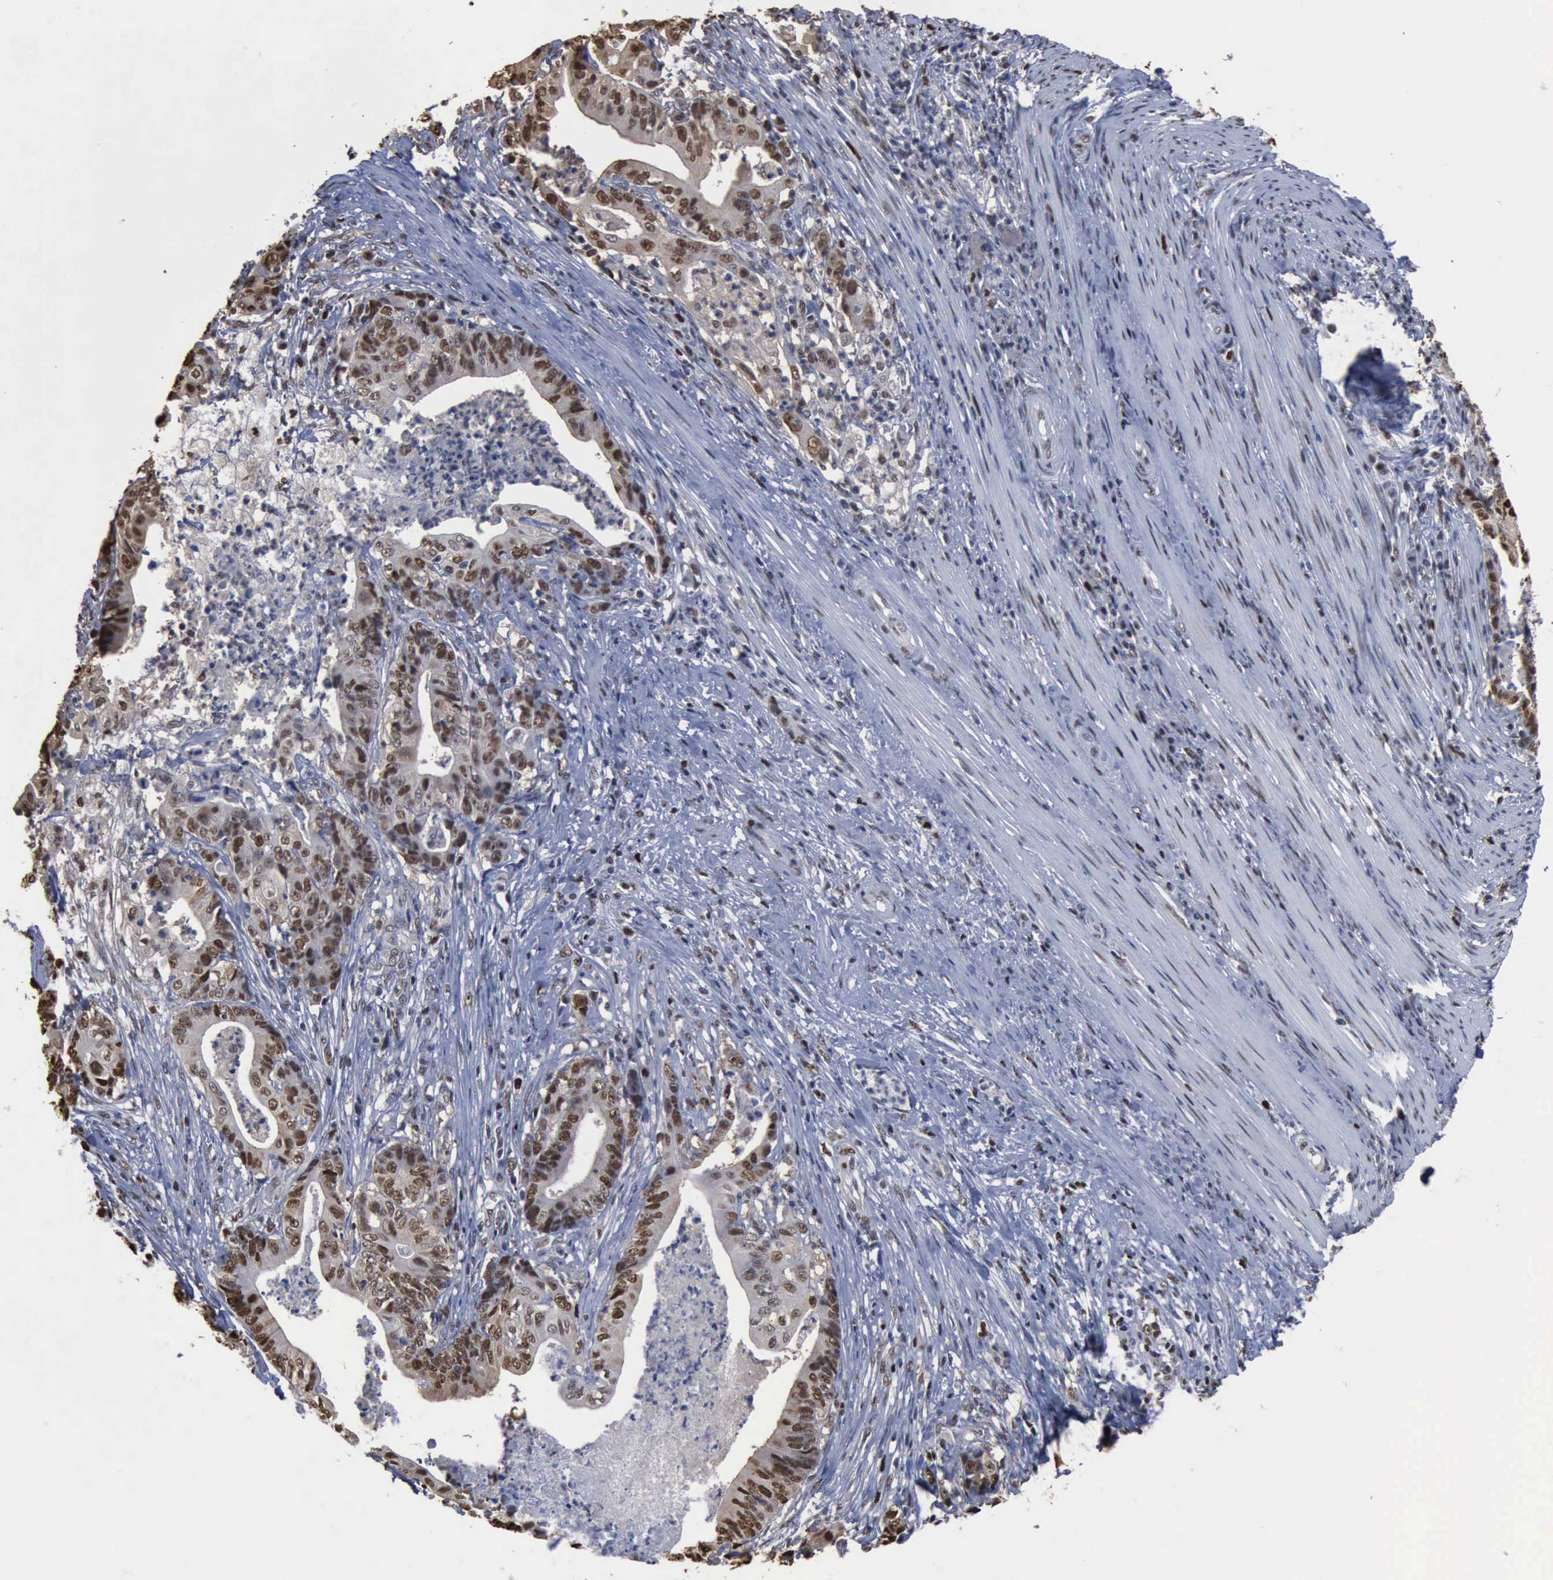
{"staining": {"intensity": "moderate", "quantity": ">75%", "location": "nuclear"}, "tissue": "stomach cancer", "cell_type": "Tumor cells", "image_type": "cancer", "snomed": [{"axis": "morphology", "description": "Adenocarcinoma, NOS"}, {"axis": "topography", "description": "Stomach, lower"}], "caption": "Tumor cells exhibit medium levels of moderate nuclear staining in approximately >75% of cells in human stomach adenocarcinoma. (brown staining indicates protein expression, while blue staining denotes nuclei).", "gene": "PCNA", "patient": {"sex": "female", "age": 86}}